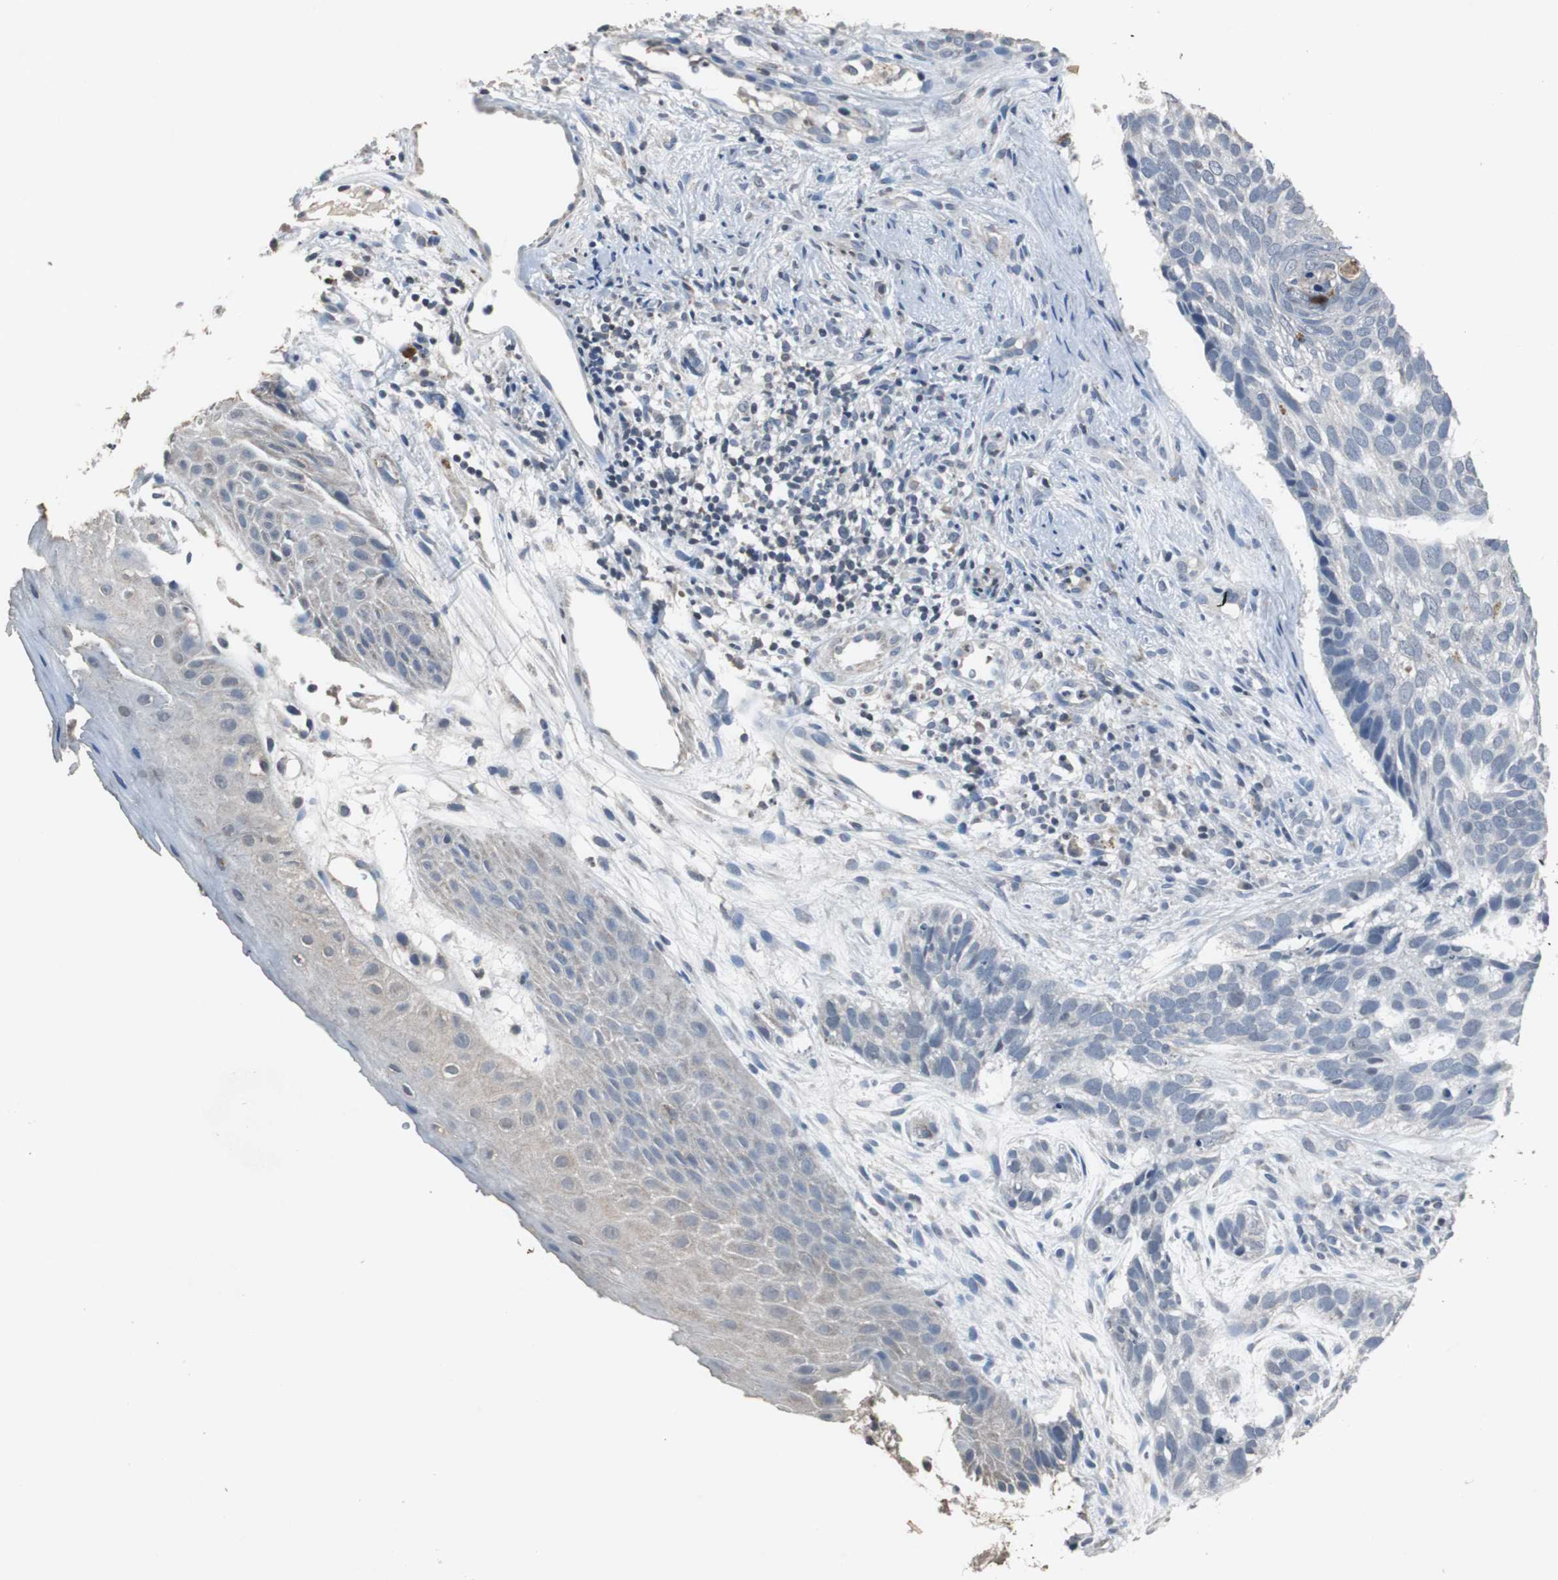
{"staining": {"intensity": "negative", "quantity": "none", "location": "none"}, "tissue": "skin cancer", "cell_type": "Tumor cells", "image_type": "cancer", "snomed": [{"axis": "morphology", "description": "Basal cell carcinoma"}, {"axis": "topography", "description": "Skin"}], "caption": "IHC histopathology image of skin basal cell carcinoma stained for a protein (brown), which reveals no staining in tumor cells.", "gene": "ADNP2", "patient": {"sex": "male", "age": 87}}